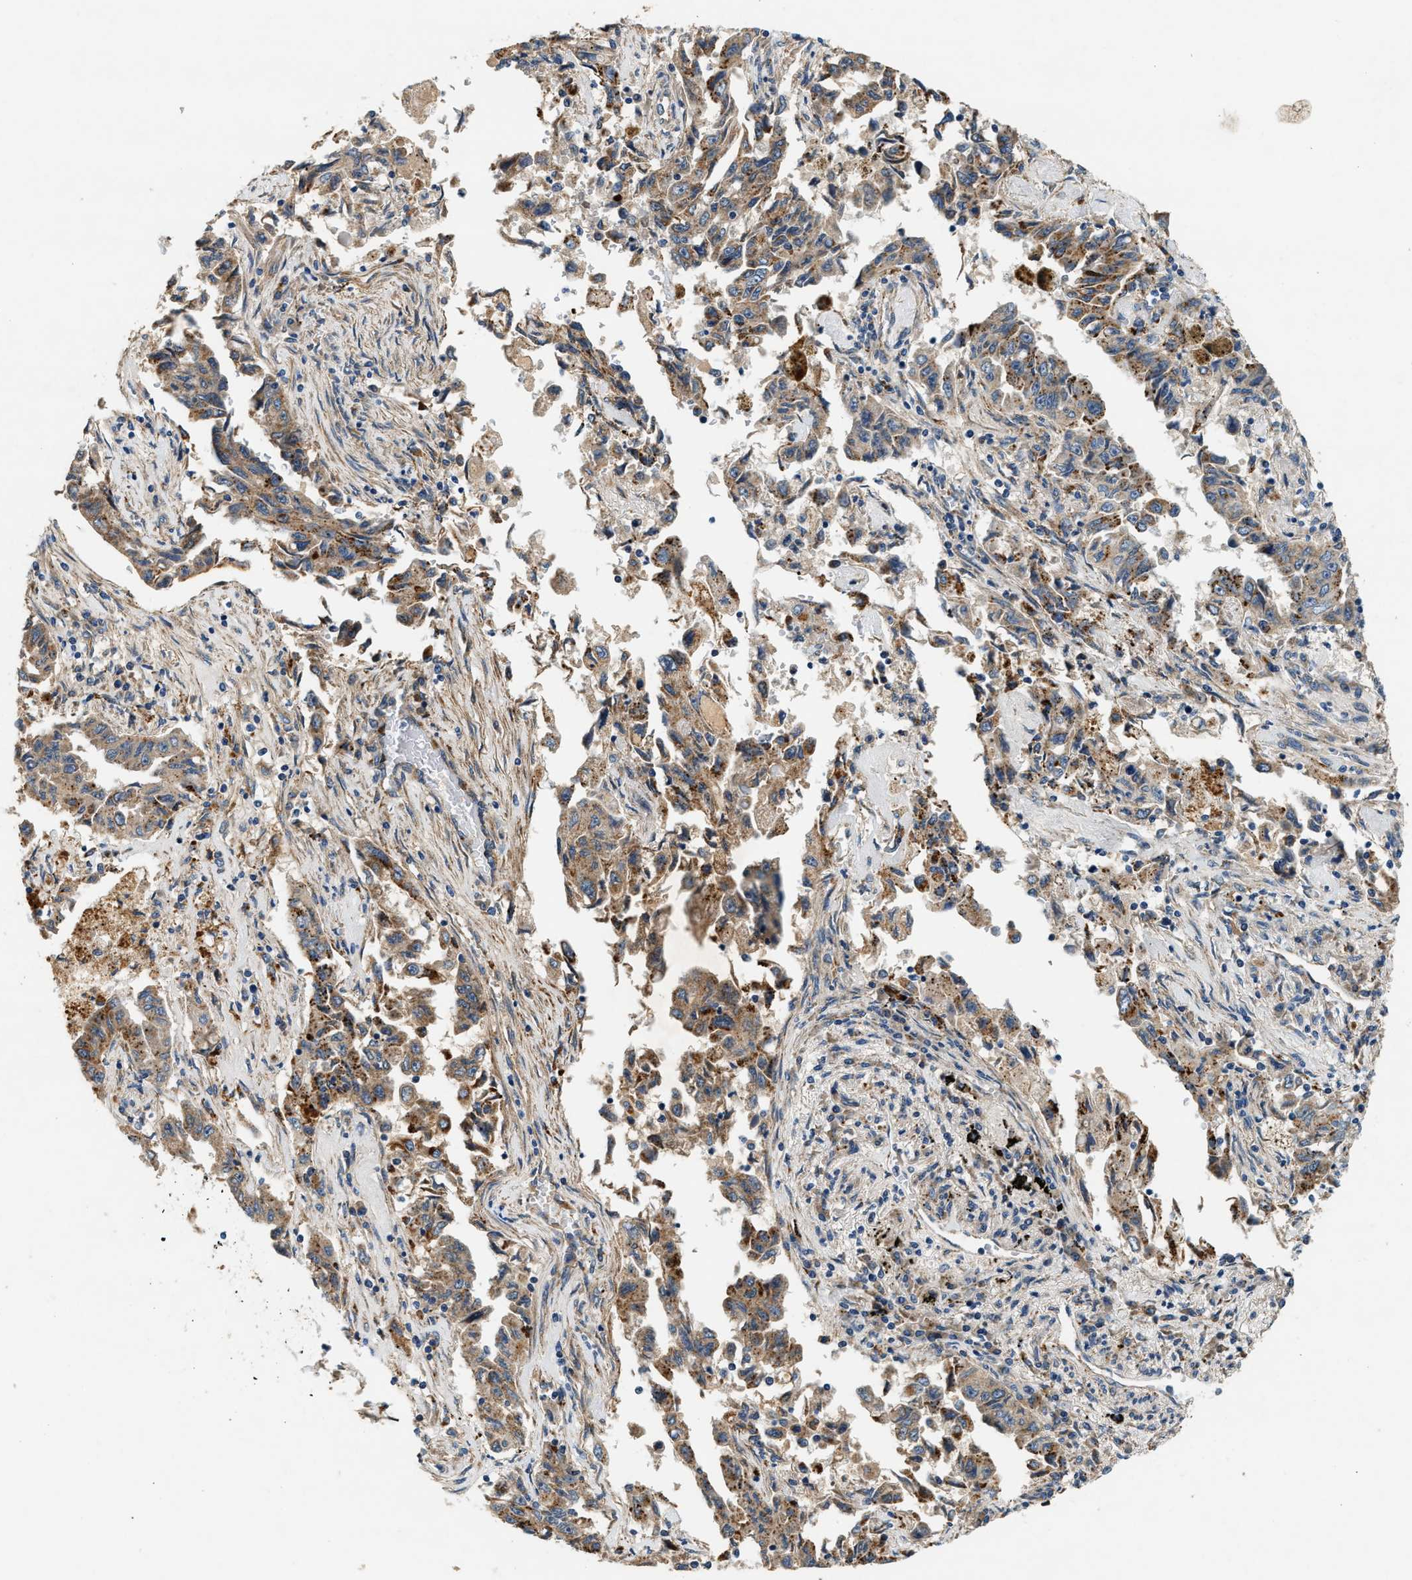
{"staining": {"intensity": "moderate", "quantity": ">75%", "location": "cytoplasmic/membranous"}, "tissue": "lung cancer", "cell_type": "Tumor cells", "image_type": "cancer", "snomed": [{"axis": "morphology", "description": "Adenocarcinoma, NOS"}, {"axis": "topography", "description": "Lung"}], "caption": "This histopathology image reveals immunohistochemistry staining of lung cancer (adenocarcinoma), with medium moderate cytoplasmic/membranous expression in about >75% of tumor cells.", "gene": "DUSP10", "patient": {"sex": "female", "age": 51}}